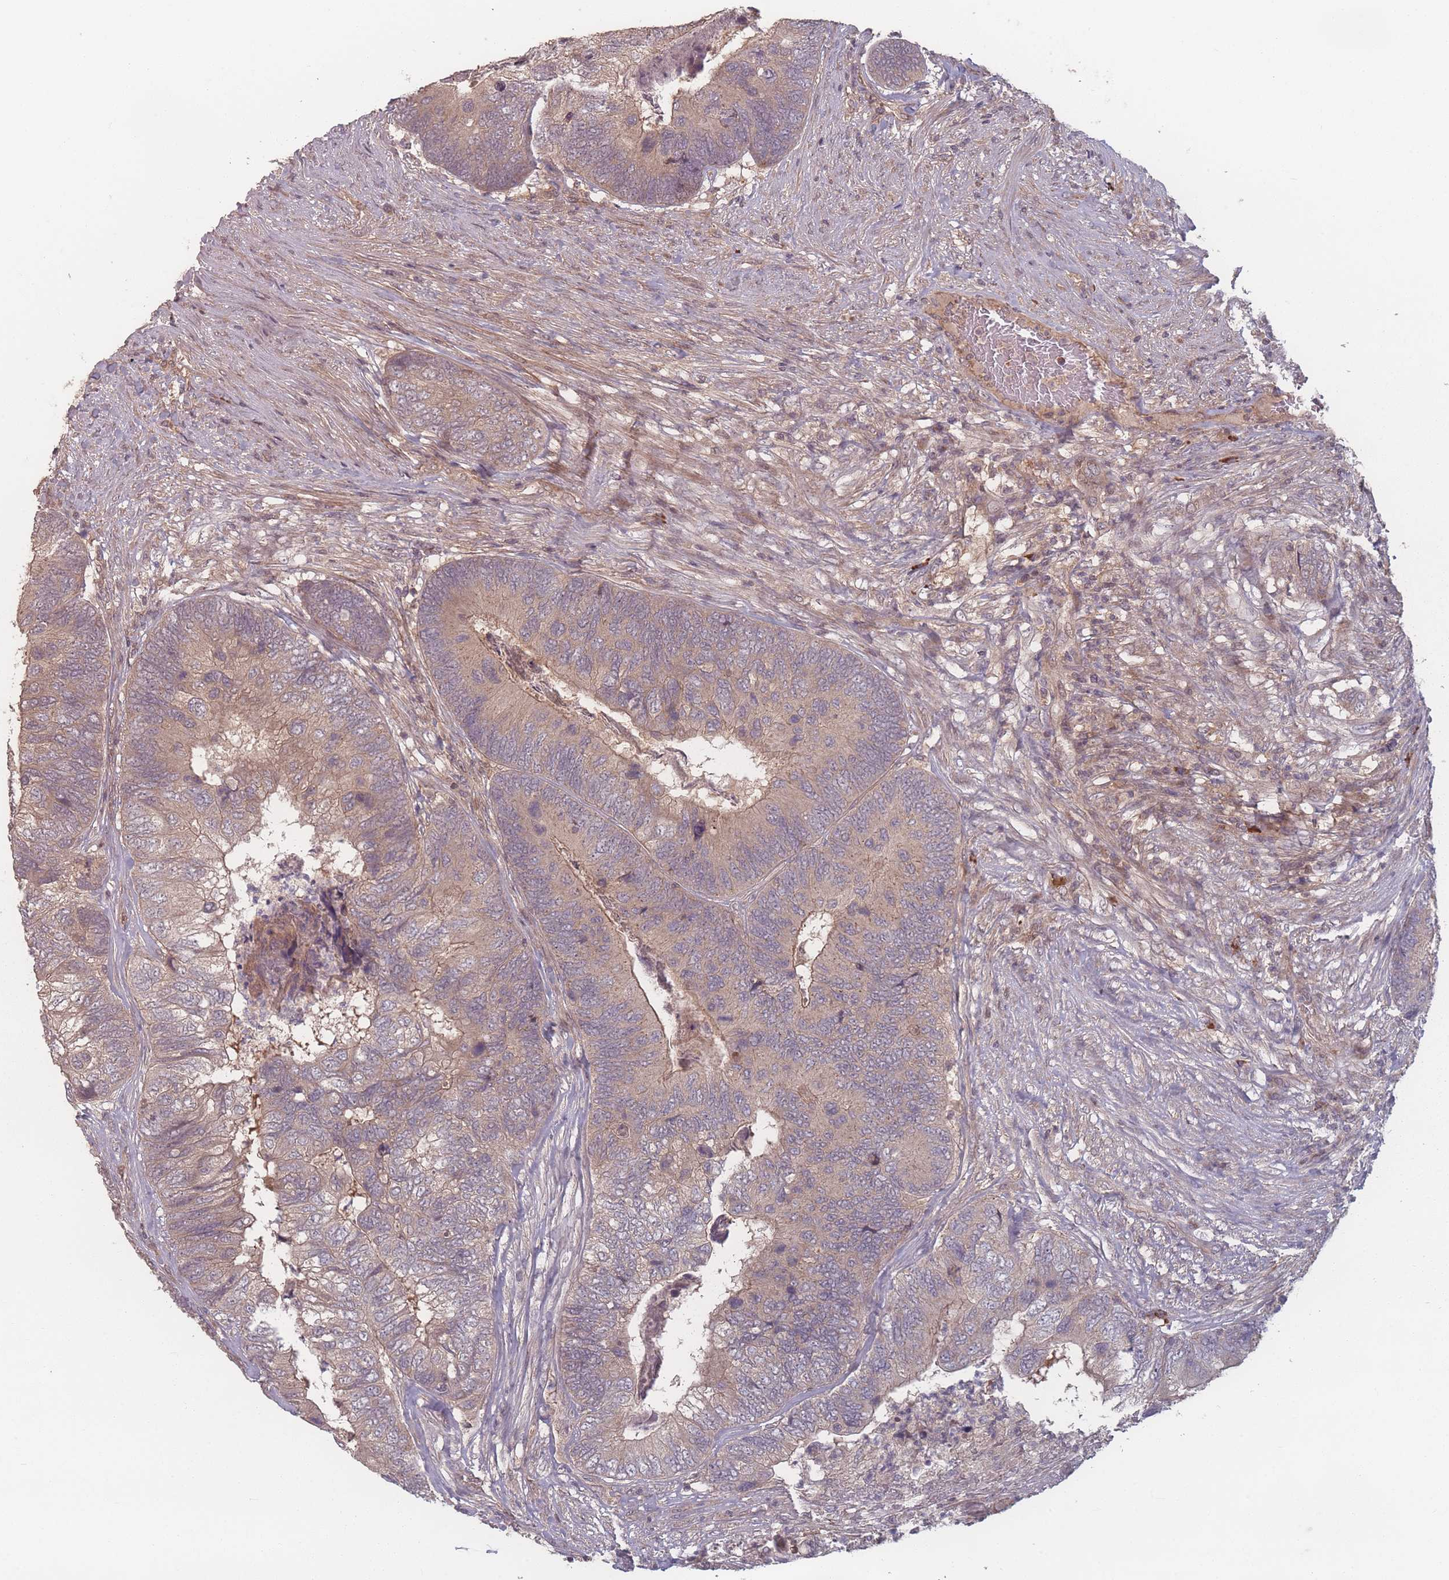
{"staining": {"intensity": "weak", "quantity": "25%-75%", "location": "cytoplasmic/membranous"}, "tissue": "colorectal cancer", "cell_type": "Tumor cells", "image_type": "cancer", "snomed": [{"axis": "morphology", "description": "Adenocarcinoma, NOS"}, {"axis": "topography", "description": "Colon"}], "caption": "Human colorectal cancer stained for a protein (brown) exhibits weak cytoplasmic/membranous positive positivity in about 25%-75% of tumor cells.", "gene": "HAGH", "patient": {"sex": "female", "age": 67}}